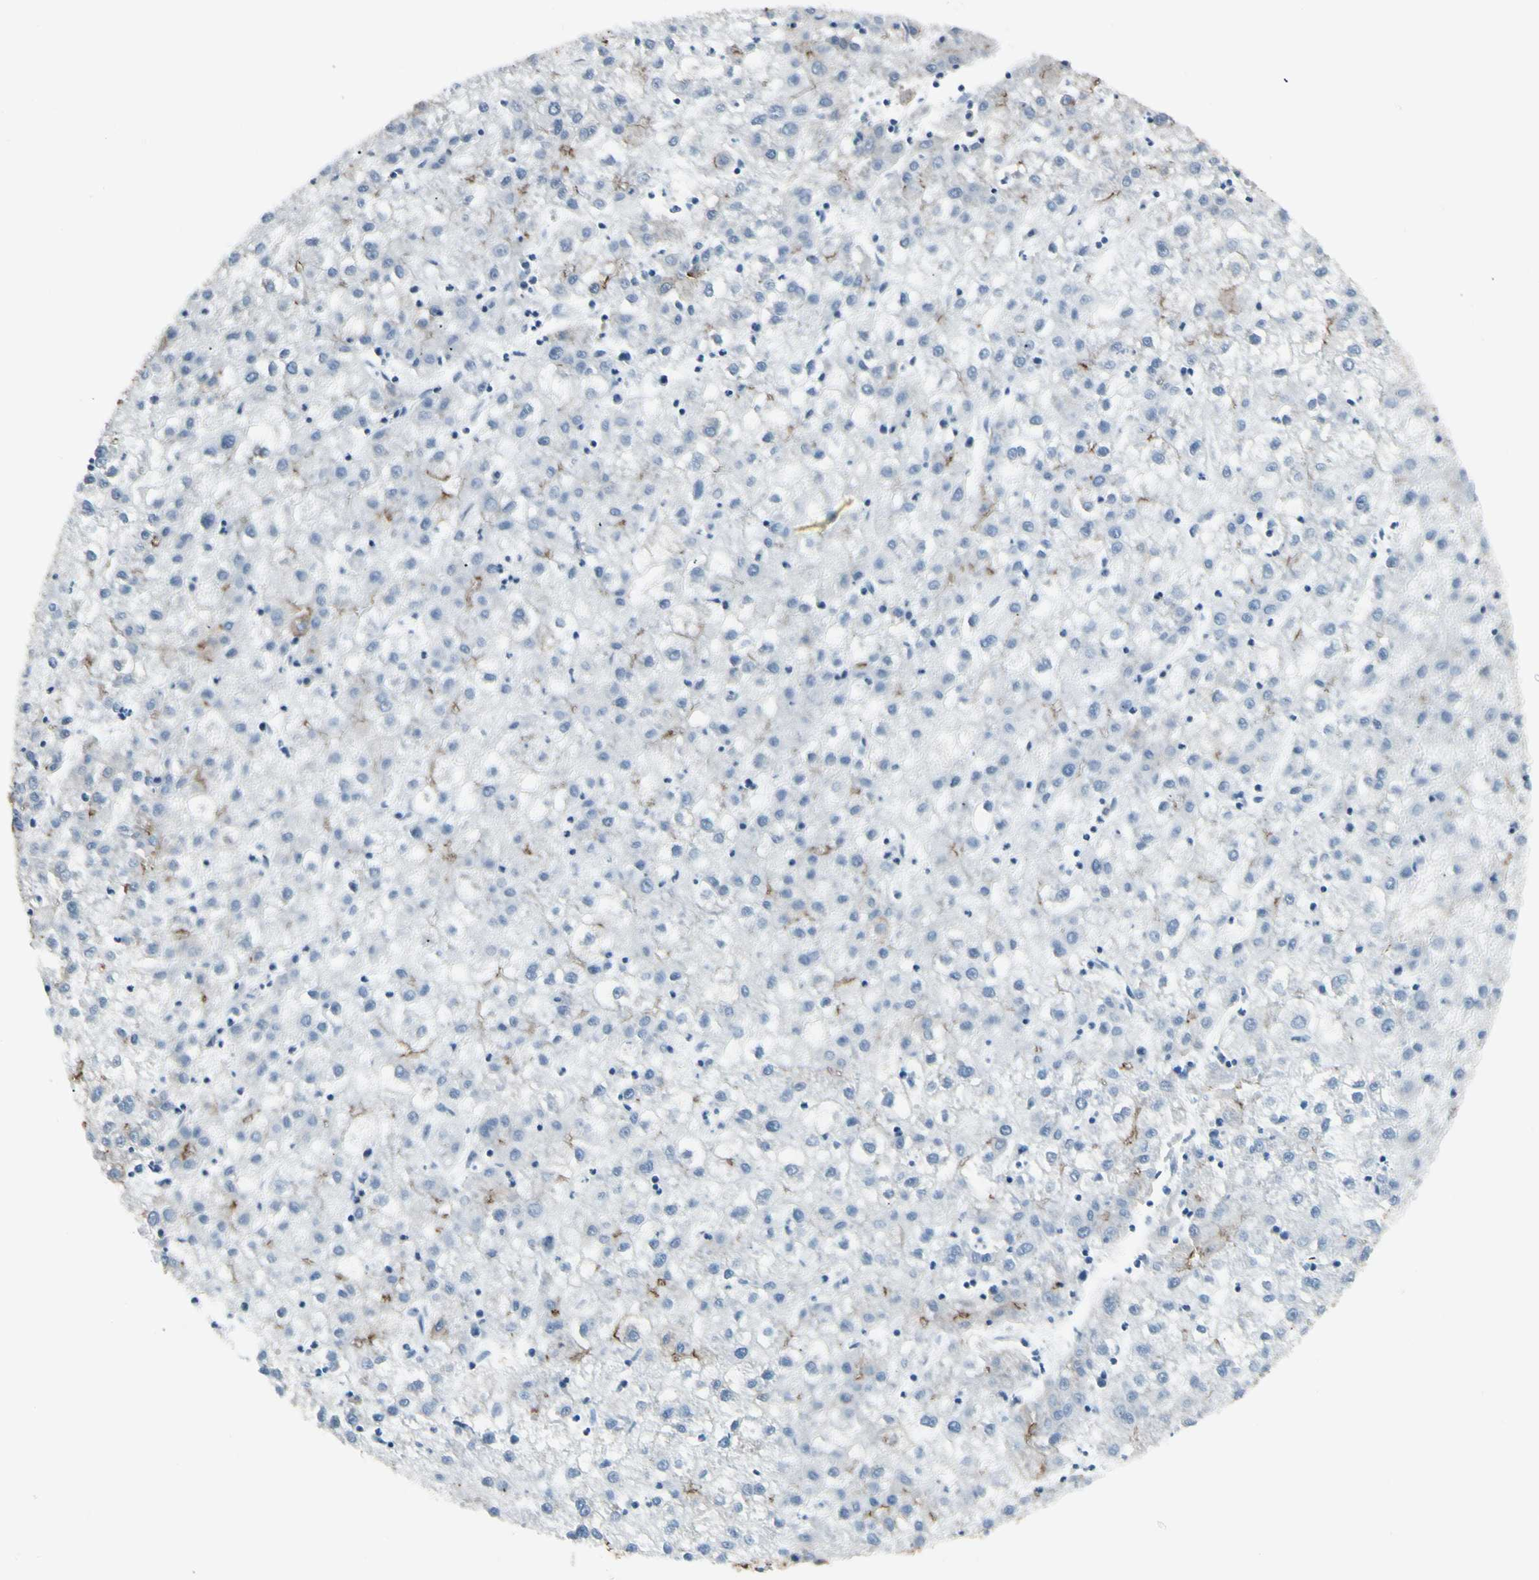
{"staining": {"intensity": "negative", "quantity": "none", "location": "none"}, "tissue": "liver cancer", "cell_type": "Tumor cells", "image_type": "cancer", "snomed": [{"axis": "morphology", "description": "Carcinoma, Hepatocellular, NOS"}, {"axis": "topography", "description": "Liver"}], "caption": "Tumor cells are negative for brown protein staining in liver cancer.", "gene": "PIGR", "patient": {"sex": "male", "age": 72}}